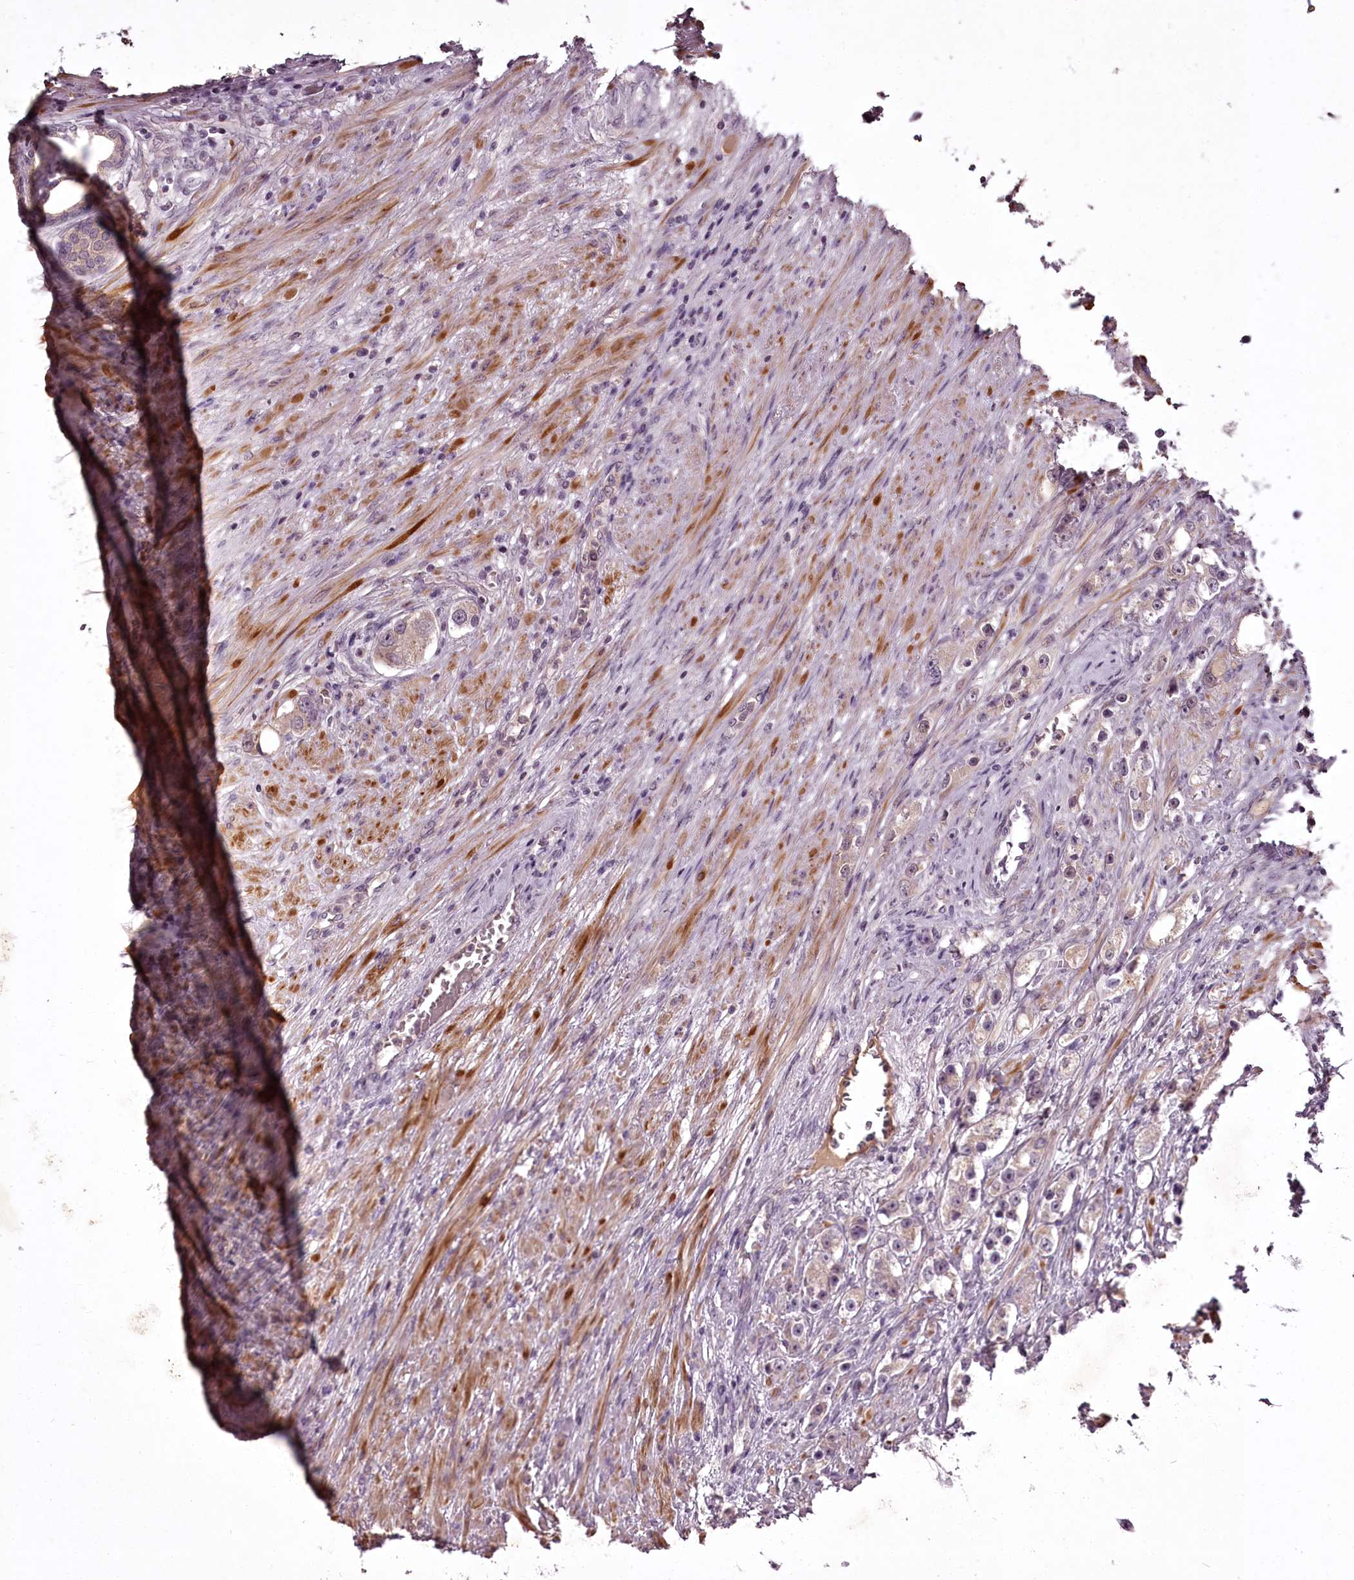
{"staining": {"intensity": "negative", "quantity": "none", "location": "none"}, "tissue": "prostate cancer", "cell_type": "Tumor cells", "image_type": "cancer", "snomed": [{"axis": "morphology", "description": "Adenocarcinoma, High grade"}, {"axis": "topography", "description": "Prostate"}], "caption": "This is an IHC histopathology image of prostate adenocarcinoma (high-grade). There is no staining in tumor cells.", "gene": "RBMXL2", "patient": {"sex": "male", "age": 63}}